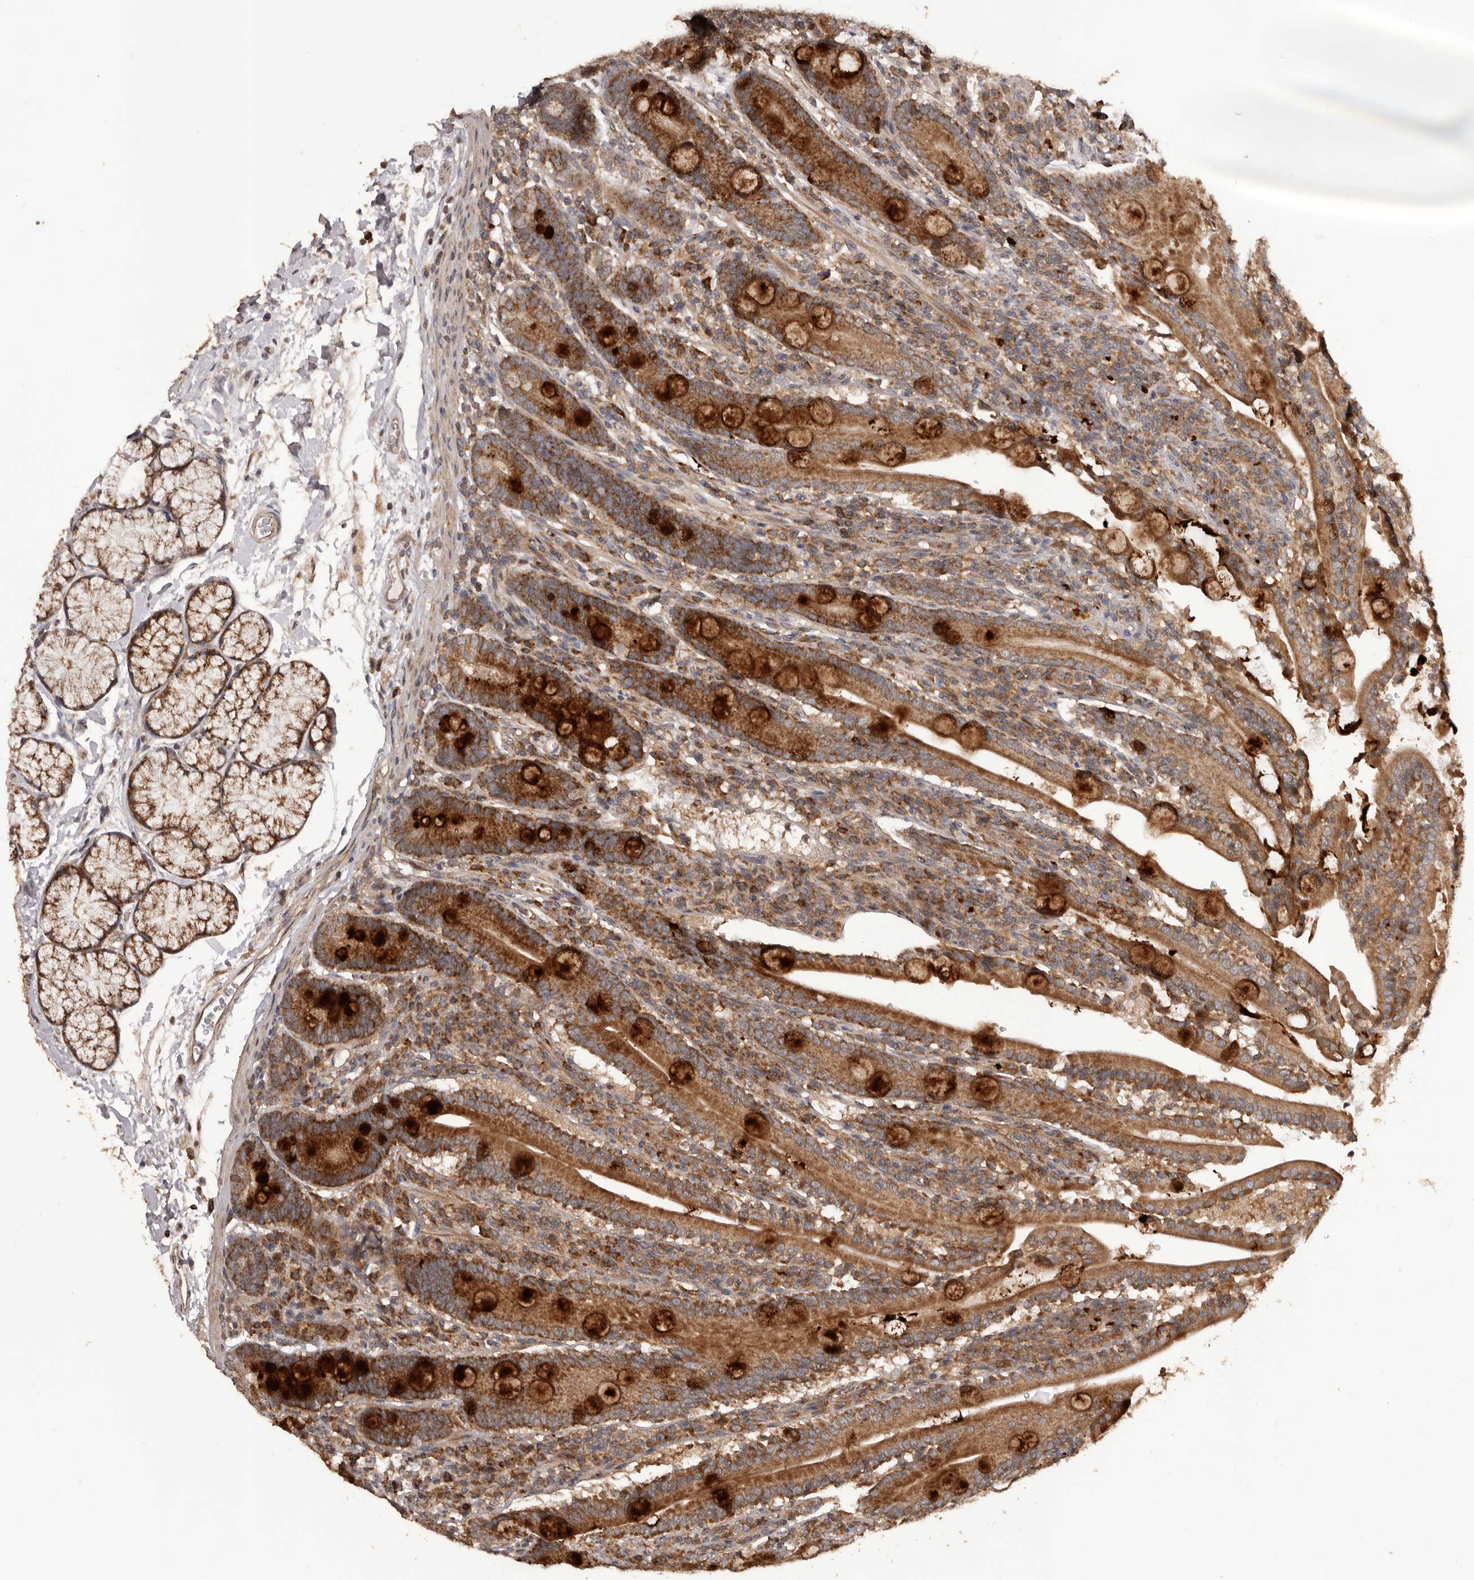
{"staining": {"intensity": "strong", "quantity": ">75%", "location": "cytoplasmic/membranous"}, "tissue": "duodenum", "cell_type": "Glandular cells", "image_type": "normal", "snomed": [{"axis": "morphology", "description": "Normal tissue, NOS"}, {"axis": "topography", "description": "Duodenum"}], "caption": "Human duodenum stained for a protein (brown) shows strong cytoplasmic/membranous positive positivity in about >75% of glandular cells.", "gene": "QRSL1", "patient": {"sex": "male", "age": 35}}